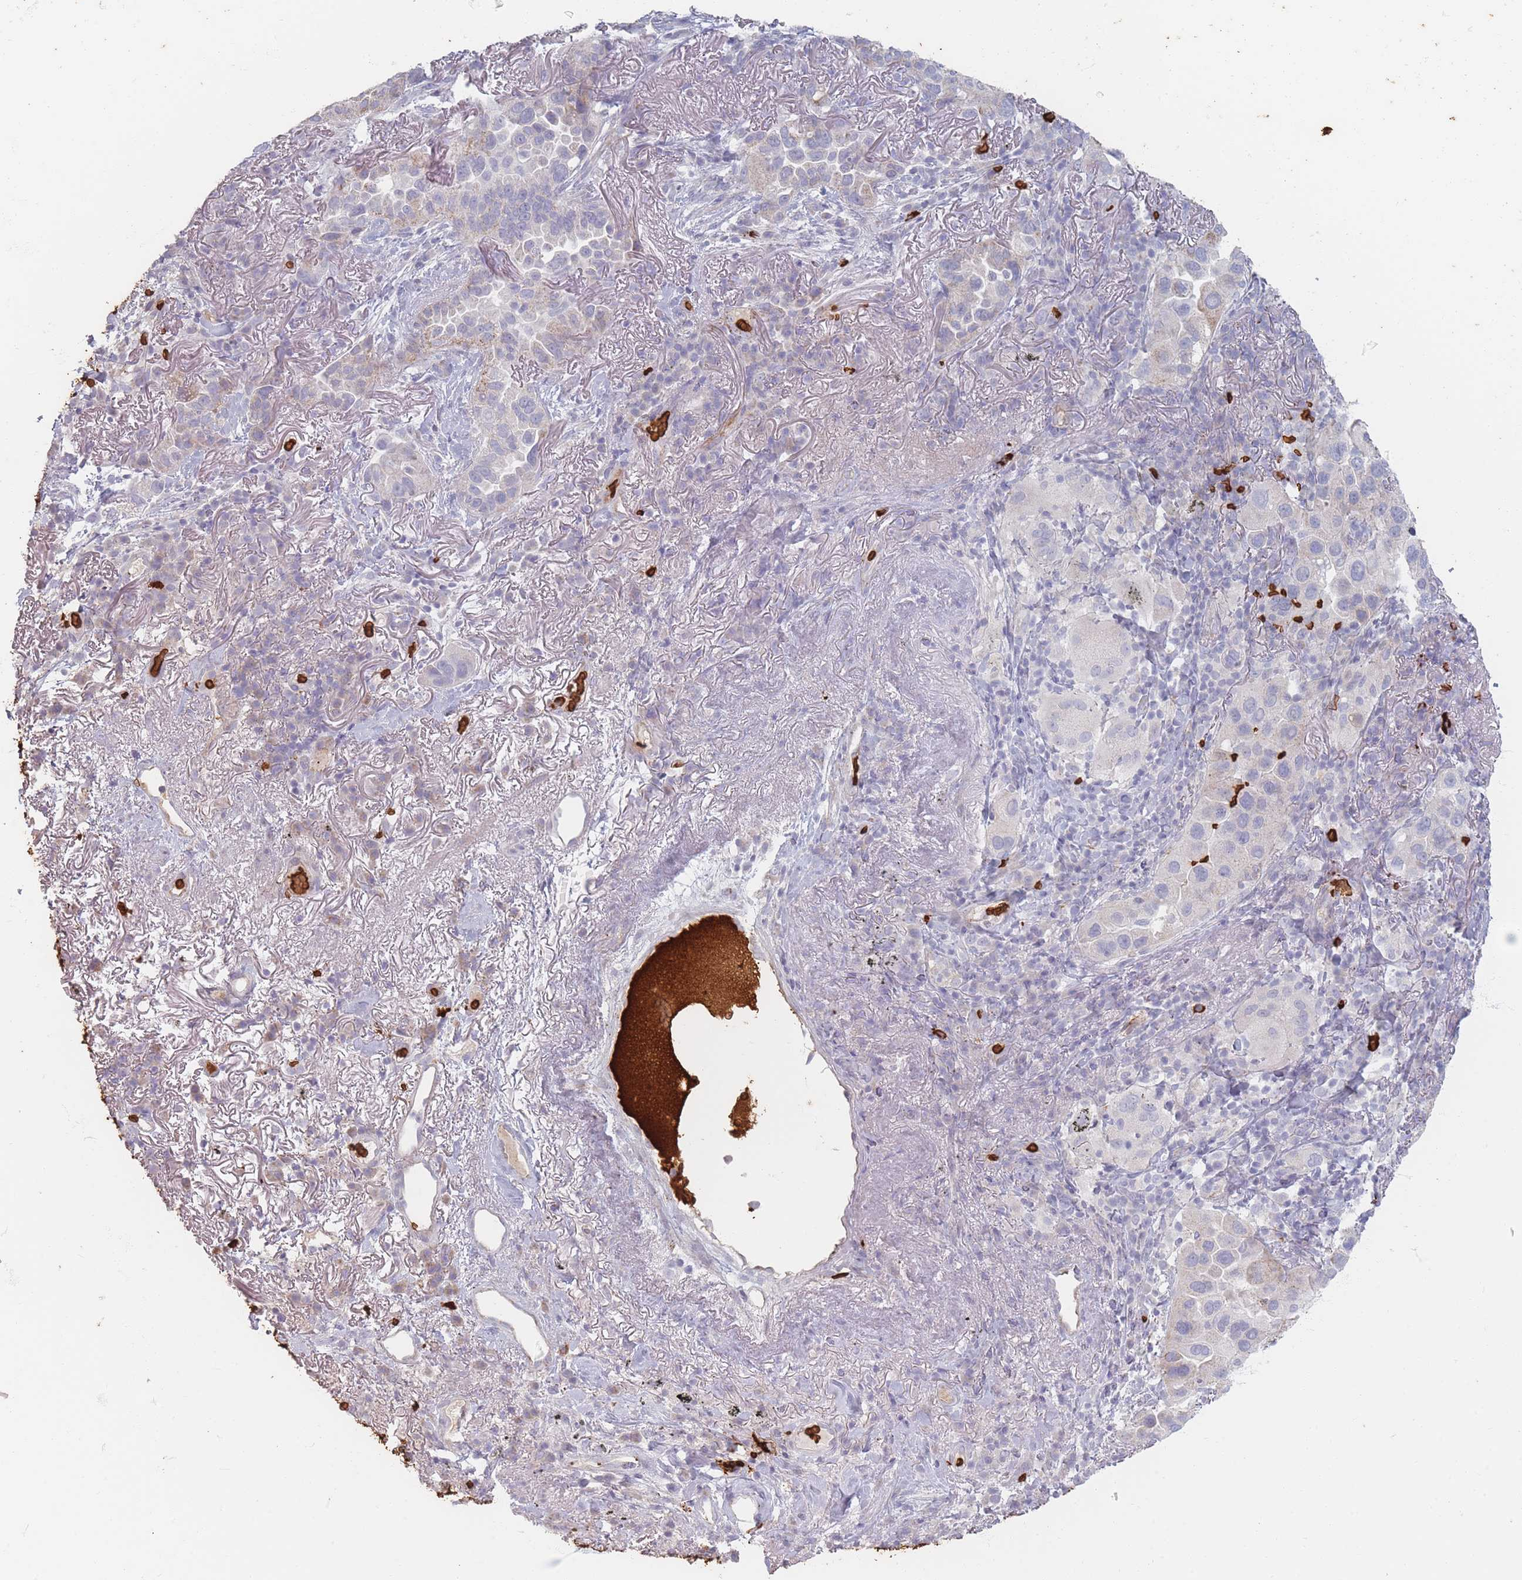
{"staining": {"intensity": "moderate", "quantity": "<25%", "location": "cytoplasmic/membranous"}, "tissue": "lung cancer", "cell_type": "Tumor cells", "image_type": "cancer", "snomed": [{"axis": "morphology", "description": "Adenocarcinoma, NOS"}, {"axis": "topography", "description": "Lung"}], "caption": "This is a micrograph of IHC staining of lung adenocarcinoma, which shows moderate positivity in the cytoplasmic/membranous of tumor cells.", "gene": "SLC2A6", "patient": {"sex": "female", "age": 69}}